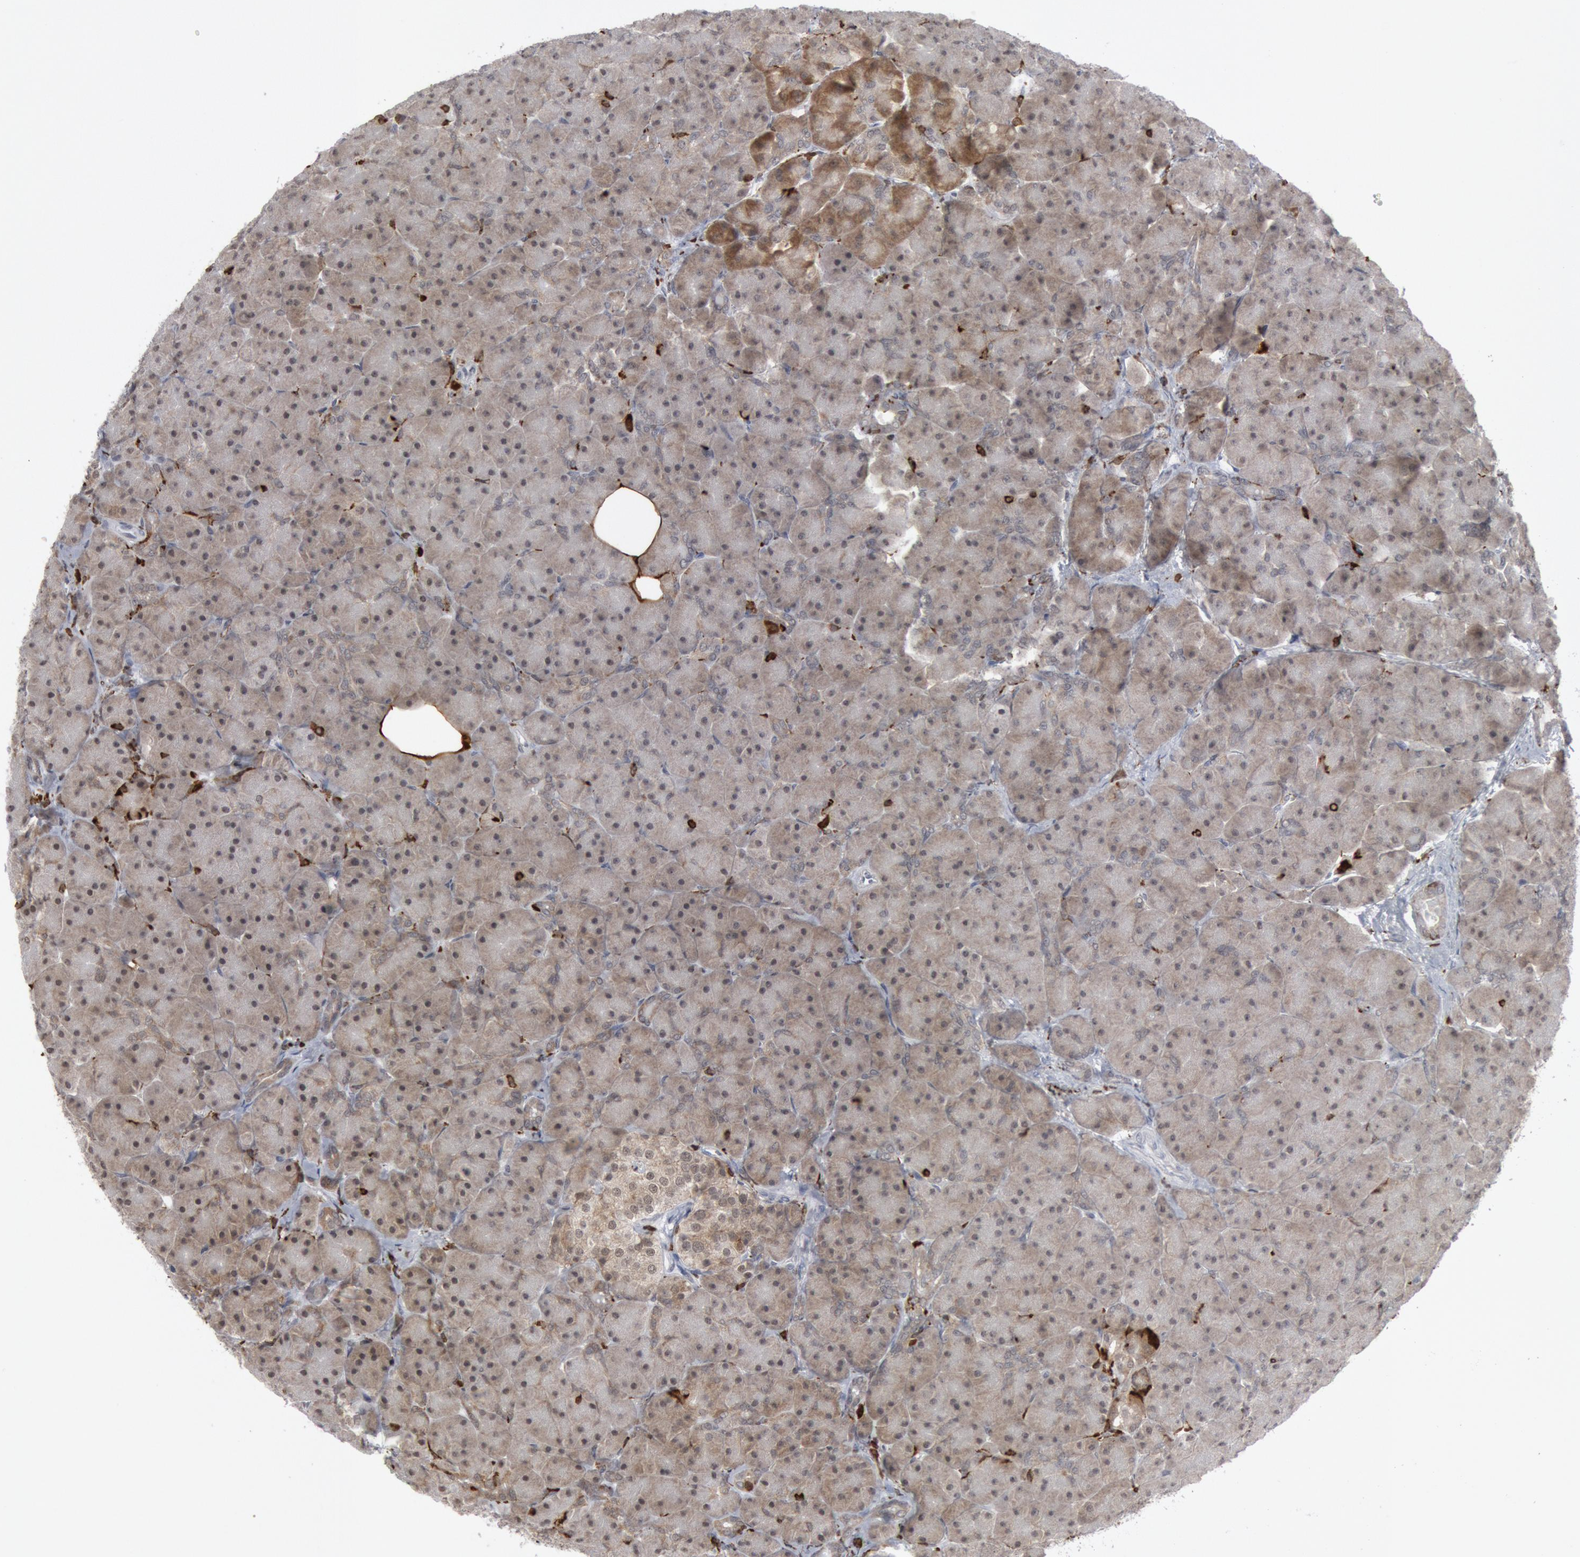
{"staining": {"intensity": "weak", "quantity": ">75%", "location": "cytoplasmic/membranous"}, "tissue": "pancreas", "cell_type": "Exocrine glandular cells", "image_type": "normal", "snomed": [{"axis": "morphology", "description": "Normal tissue, NOS"}, {"axis": "topography", "description": "Pancreas"}], "caption": "DAB immunohistochemical staining of benign human pancreas reveals weak cytoplasmic/membranous protein positivity in about >75% of exocrine glandular cells.", "gene": "PTPN6", "patient": {"sex": "male", "age": 66}}